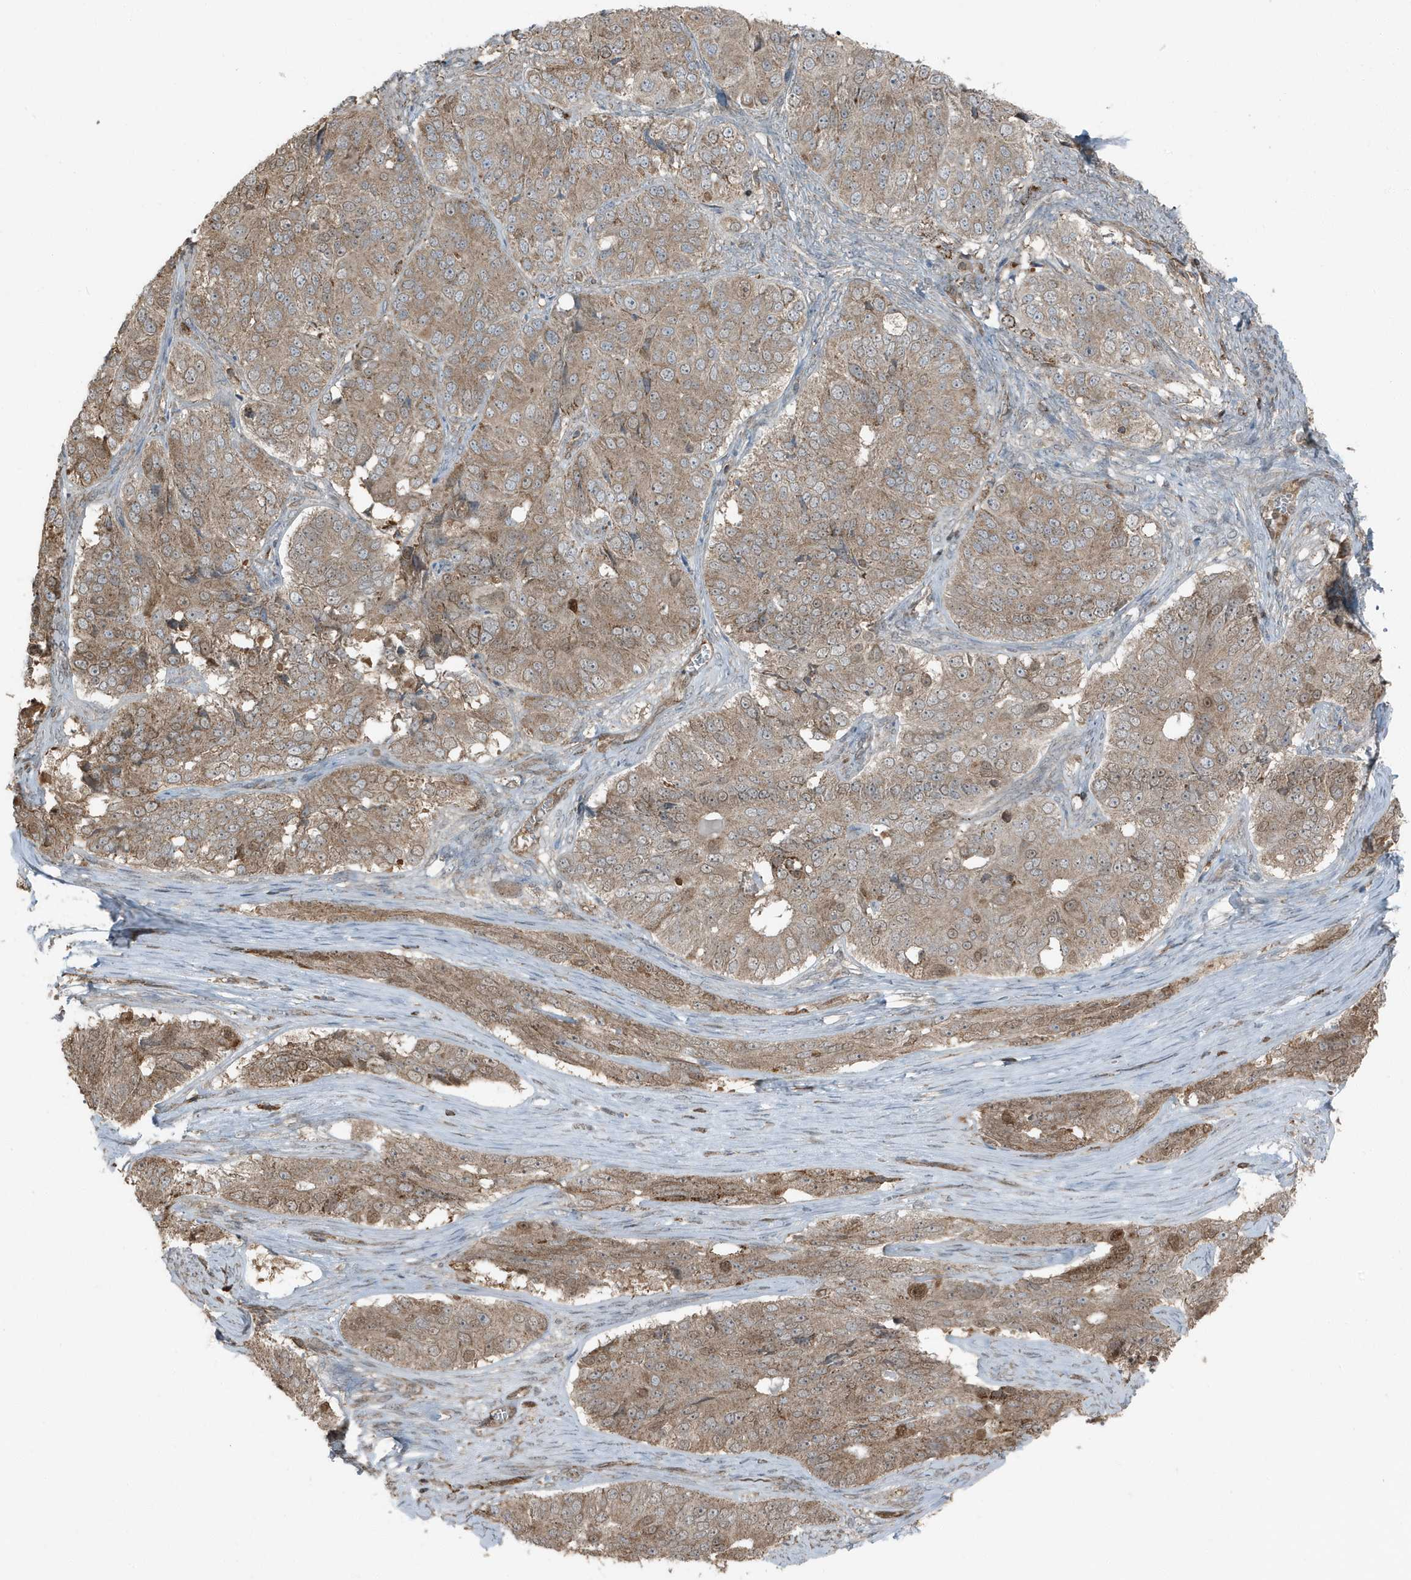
{"staining": {"intensity": "moderate", "quantity": ">75%", "location": "cytoplasmic/membranous"}, "tissue": "ovarian cancer", "cell_type": "Tumor cells", "image_type": "cancer", "snomed": [{"axis": "morphology", "description": "Carcinoma, endometroid"}, {"axis": "topography", "description": "Ovary"}], "caption": "A brown stain highlights moderate cytoplasmic/membranous staining of a protein in ovarian cancer tumor cells. Immunohistochemistry (ihc) stains the protein of interest in brown and the nuclei are stained blue.", "gene": "AZI2", "patient": {"sex": "female", "age": 51}}